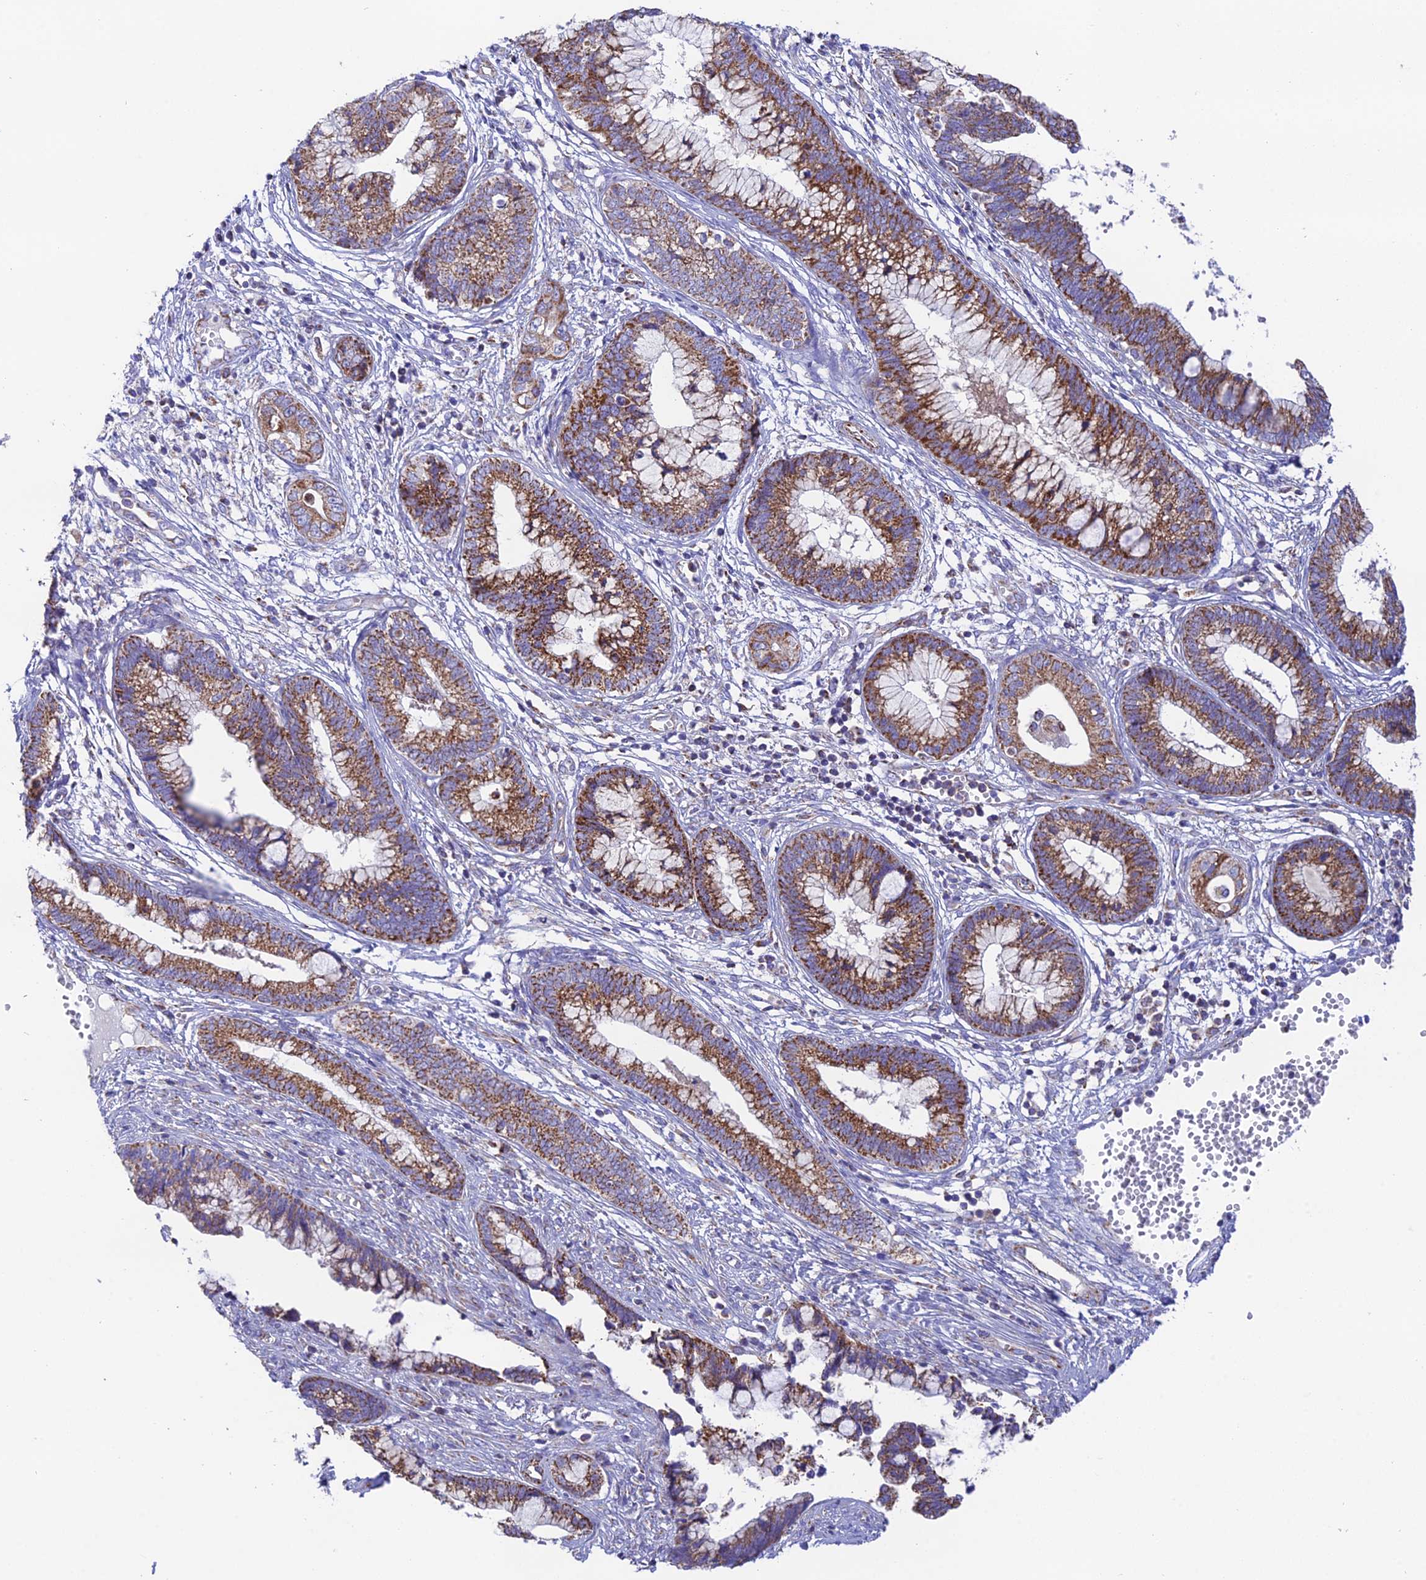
{"staining": {"intensity": "moderate", "quantity": ">75%", "location": "cytoplasmic/membranous"}, "tissue": "cervical cancer", "cell_type": "Tumor cells", "image_type": "cancer", "snomed": [{"axis": "morphology", "description": "Adenocarcinoma, NOS"}, {"axis": "topography", "description": "Cervix"}], "caption": "Immunohistochemical staining of human cervical cancer displays moderate cytoplasmic/membranous protein staining in approximately >75% of tumor cells. (Brightfield microscopy of DAB IHC at high magnification).", "gene": "HSDL2", "patient": {"sex": "female", "age": 44}}